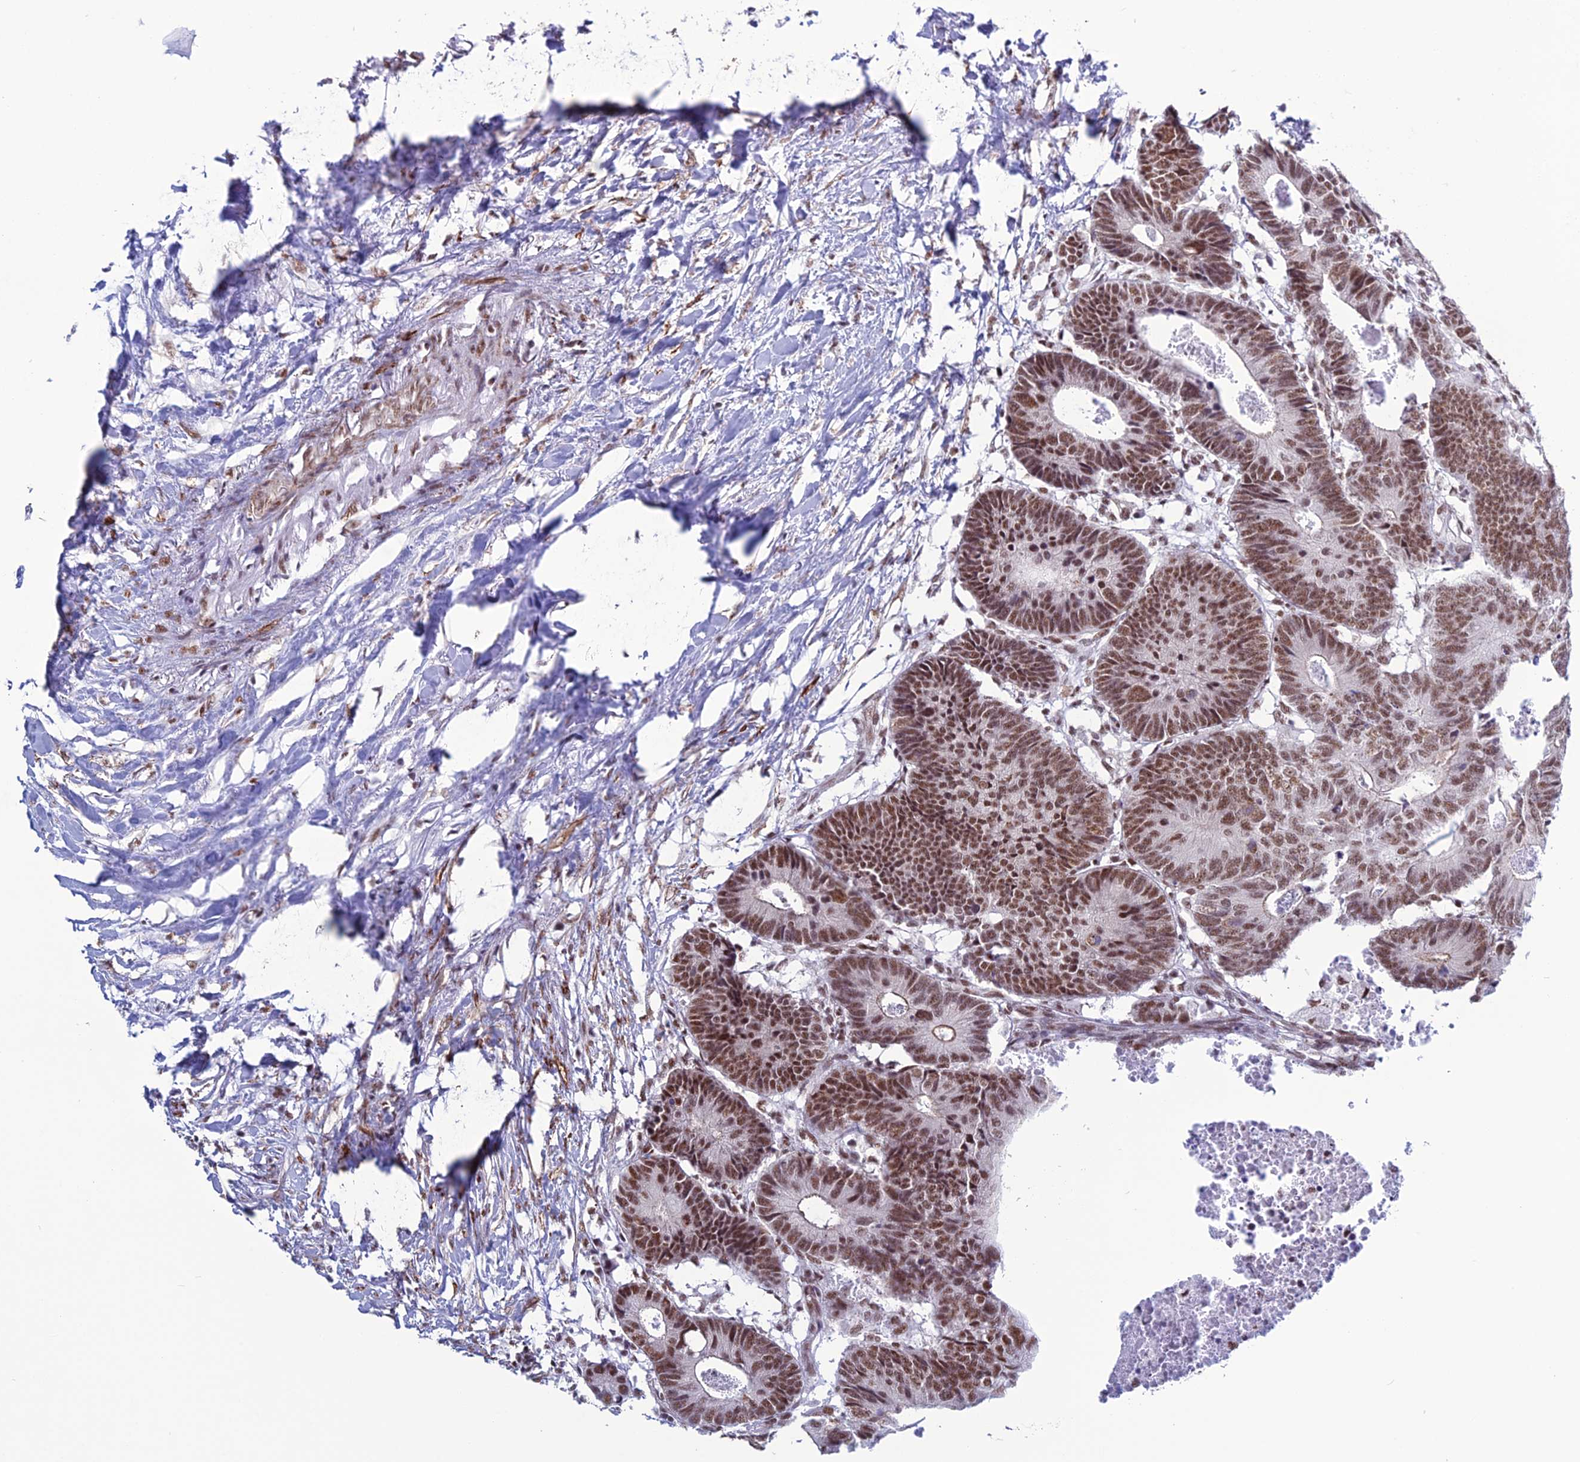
{"staining": {"intensity": "moderate", "quantity": ">75%", "location": "nuclear"}, "tissue": "colorectal cancer", "cell_type": "Tumor cells", "image_type": "cancer", "snomed": [{"axis": "morphology", "description": "Adenocarcinoma, NOS"}, {"axis": "topography", "description": "Colon"}], "caption": "There is medium levels of moderate nuclear staining in tumor cells of colorectal adenocarcinoma, as demonstrated by immunohistochemical staining (brown color).", "gene": "U2AF1", "patient": {"sex": "female", "age": 57}}